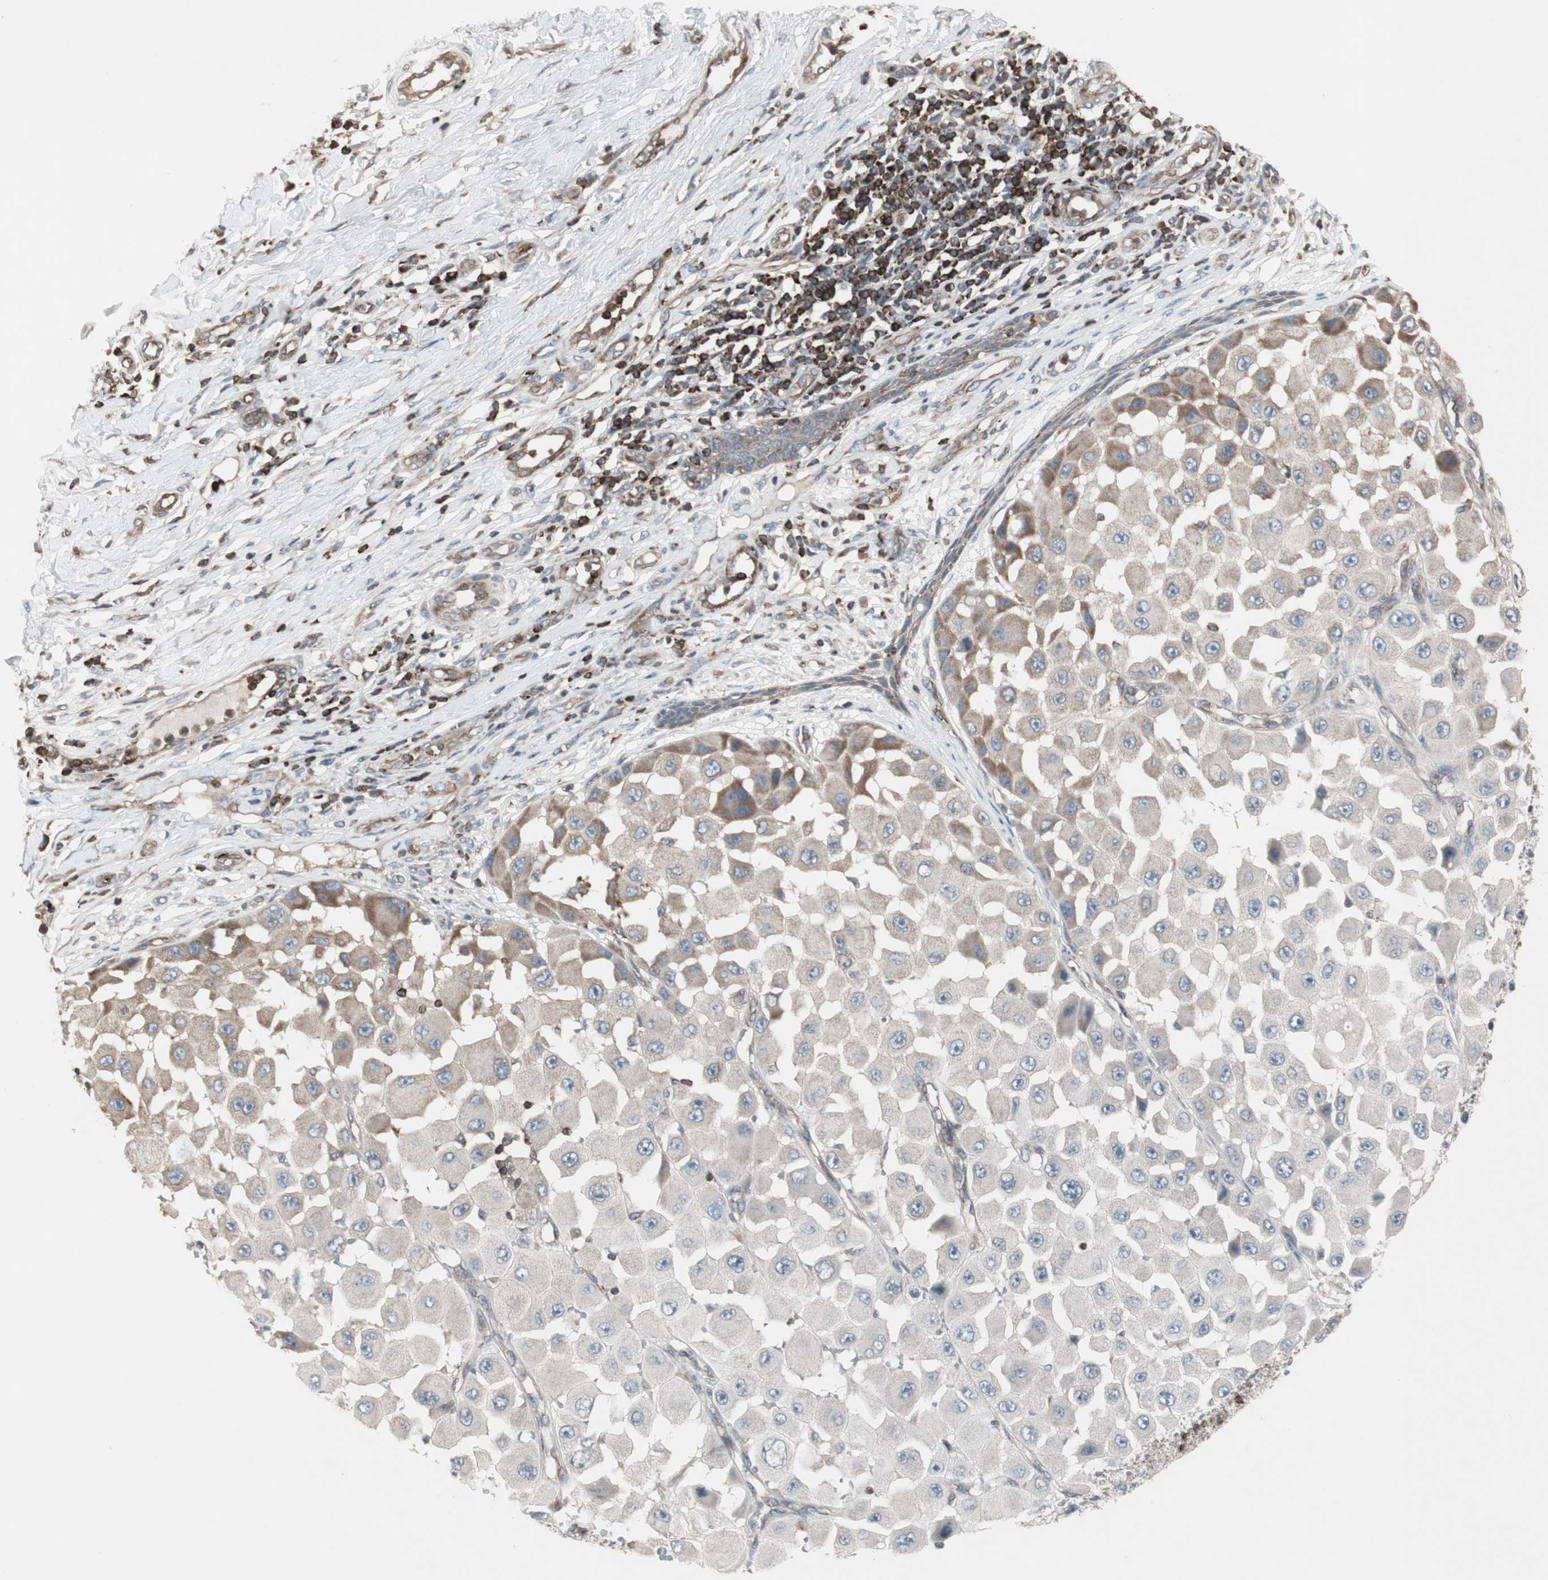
{"staining": {"intensity": "weak", "quantity": ">75%", "location": "cytoplasmic/membranous"}, "tissue": "melanoma", "cell_type": "Tumor cells", "image_type": "cancer", "snomed": [{"axis": "morphology", "description": "Malignant melanoma, NOS"}, {"axis": "topography", "description": "Skin"}], "caption": "Melanoma stained with IHC reveals weak cytoplasmic/membranous expression in approximately >75% of tumor cells. The staining is performed using DAB brown chromogen to label protein expression. The nuclei are counter-stained blue using hematoxylin.", "gene": "ARHGEF1", "patient": {"sex": "female", "age": 81}}